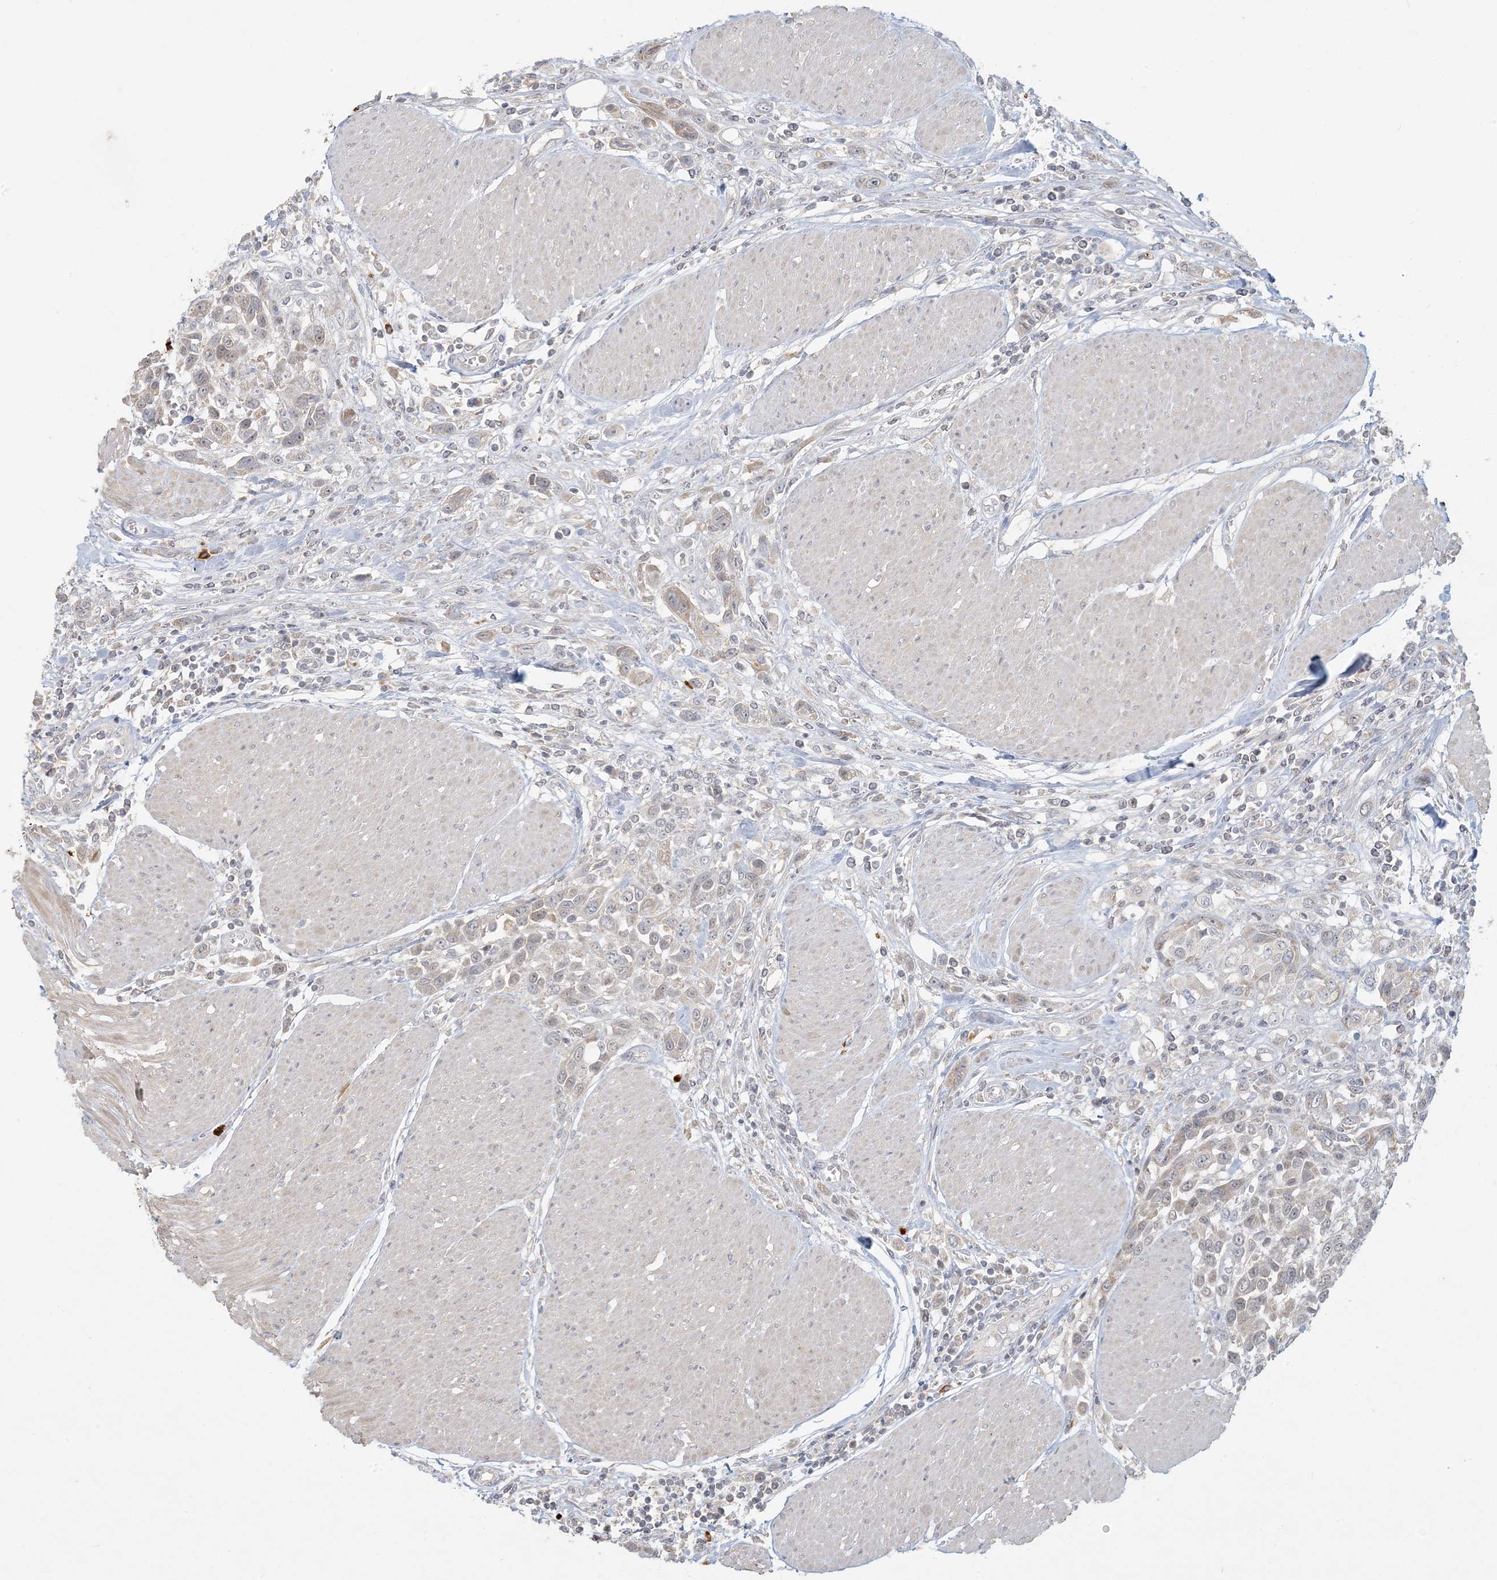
{"staining": {"intensity": "negative", "quantity": "none", "location": "none"}, "tissue": "urothelial cancer", "cell_type": "Tumor cells", "image_type": "cancer", "snomed": [{"axis": "morphology", "description": "Urothelial carcinoma, High grade"}, {"axis": "topography", "description": "Urinary bladder"}], "caption": "A histopathology image of urothelial cancer stained for a protein reveals no brown staining in tumor cells.", "gene": "MCAT", "patient": {"sex": "male", "age": 50}}